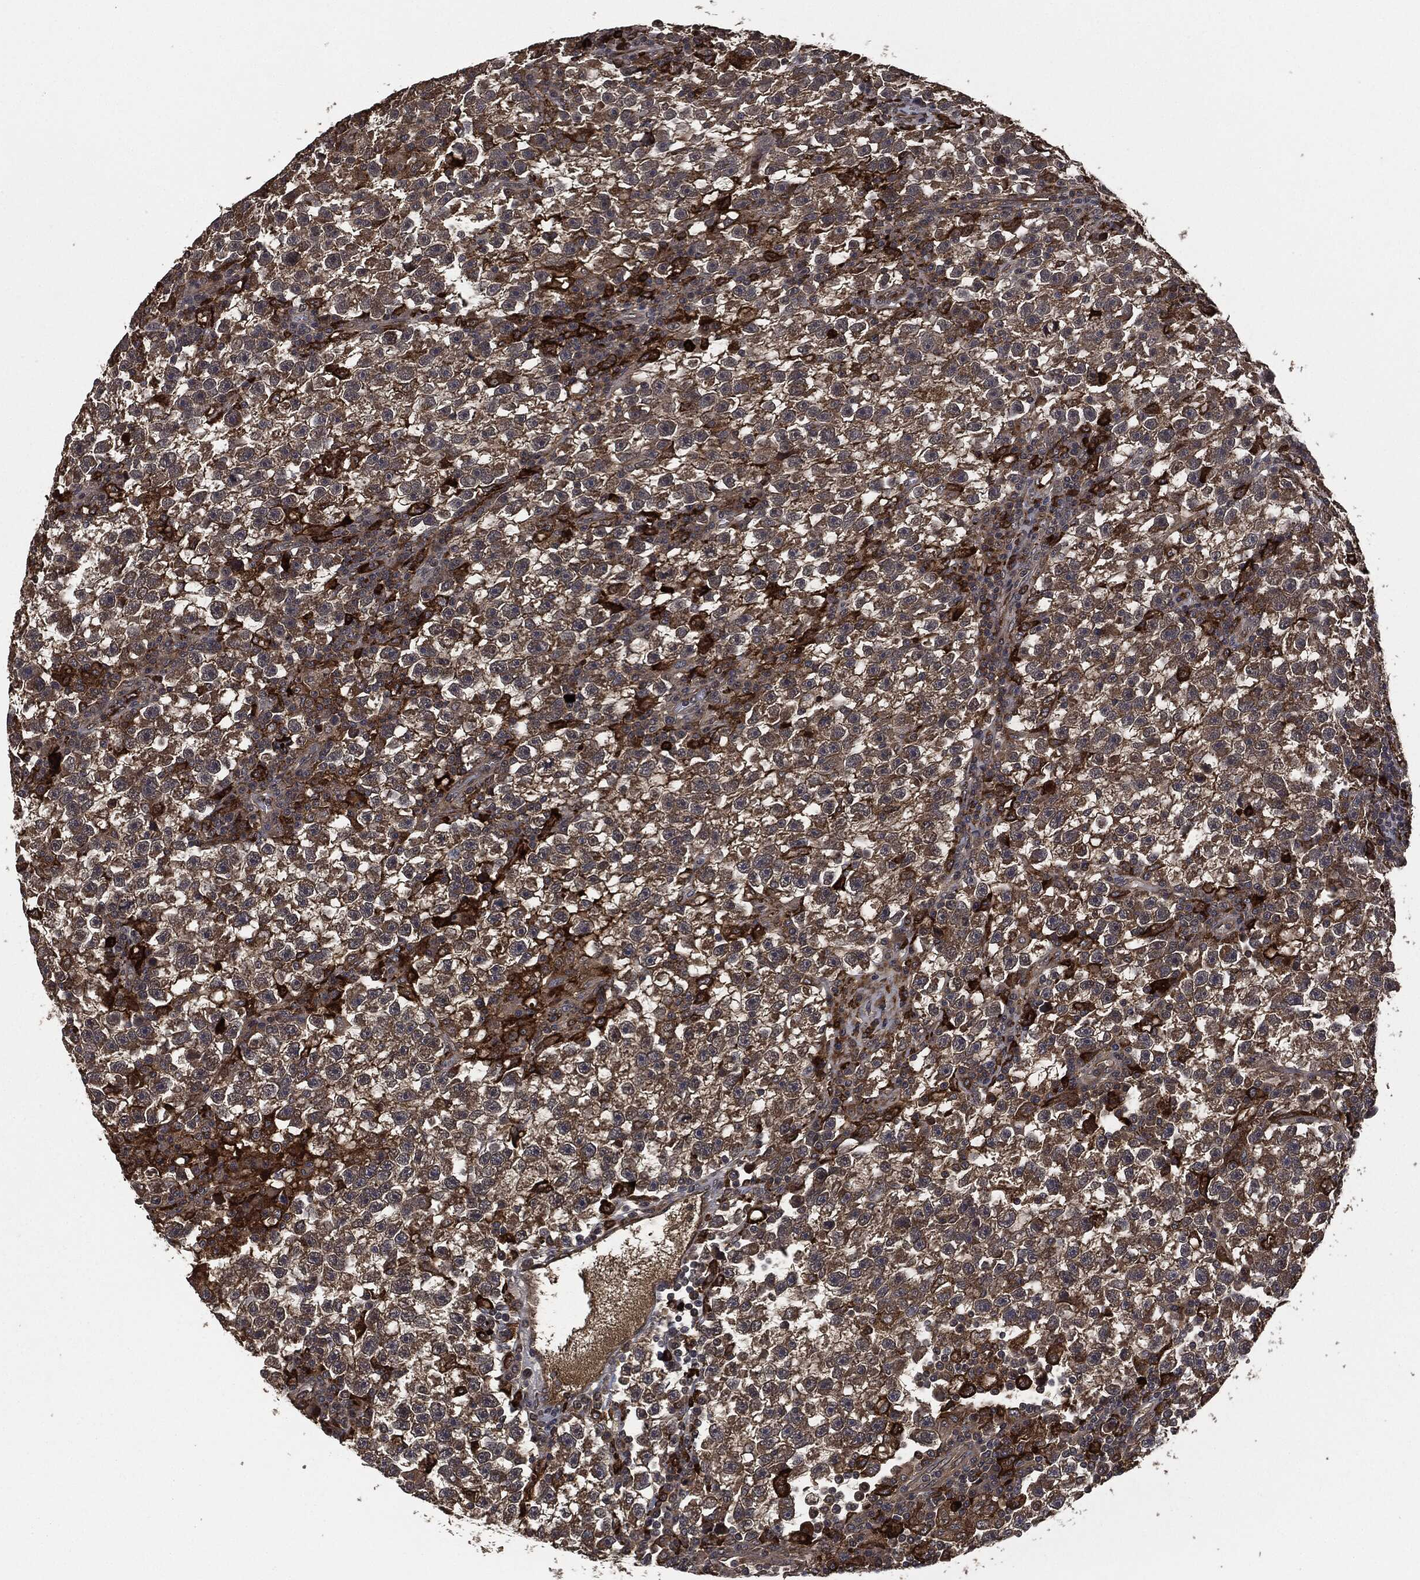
{"staining": {"intensity": "moderate", "quantity": ">75%", "location": "cytoplasmic/membranous"}, "tissue": "testis cancer", "cell_type": "Tumor cells", "image_type": "cancer", "snomed": [{"axis": "morphology", "description": "Seminoma, NOS"}, {"axis": "topography", "description": "Testis"}], "caption": "A high-resolution photomicrograph shows immunohistochemistry staining of testis seminoma, which shows moderate cytoplasmic/membranous staining in approximately >75% of tumor cells.", "gene": "CRABP2", "patient": {"sex": "male", "age": 47}}